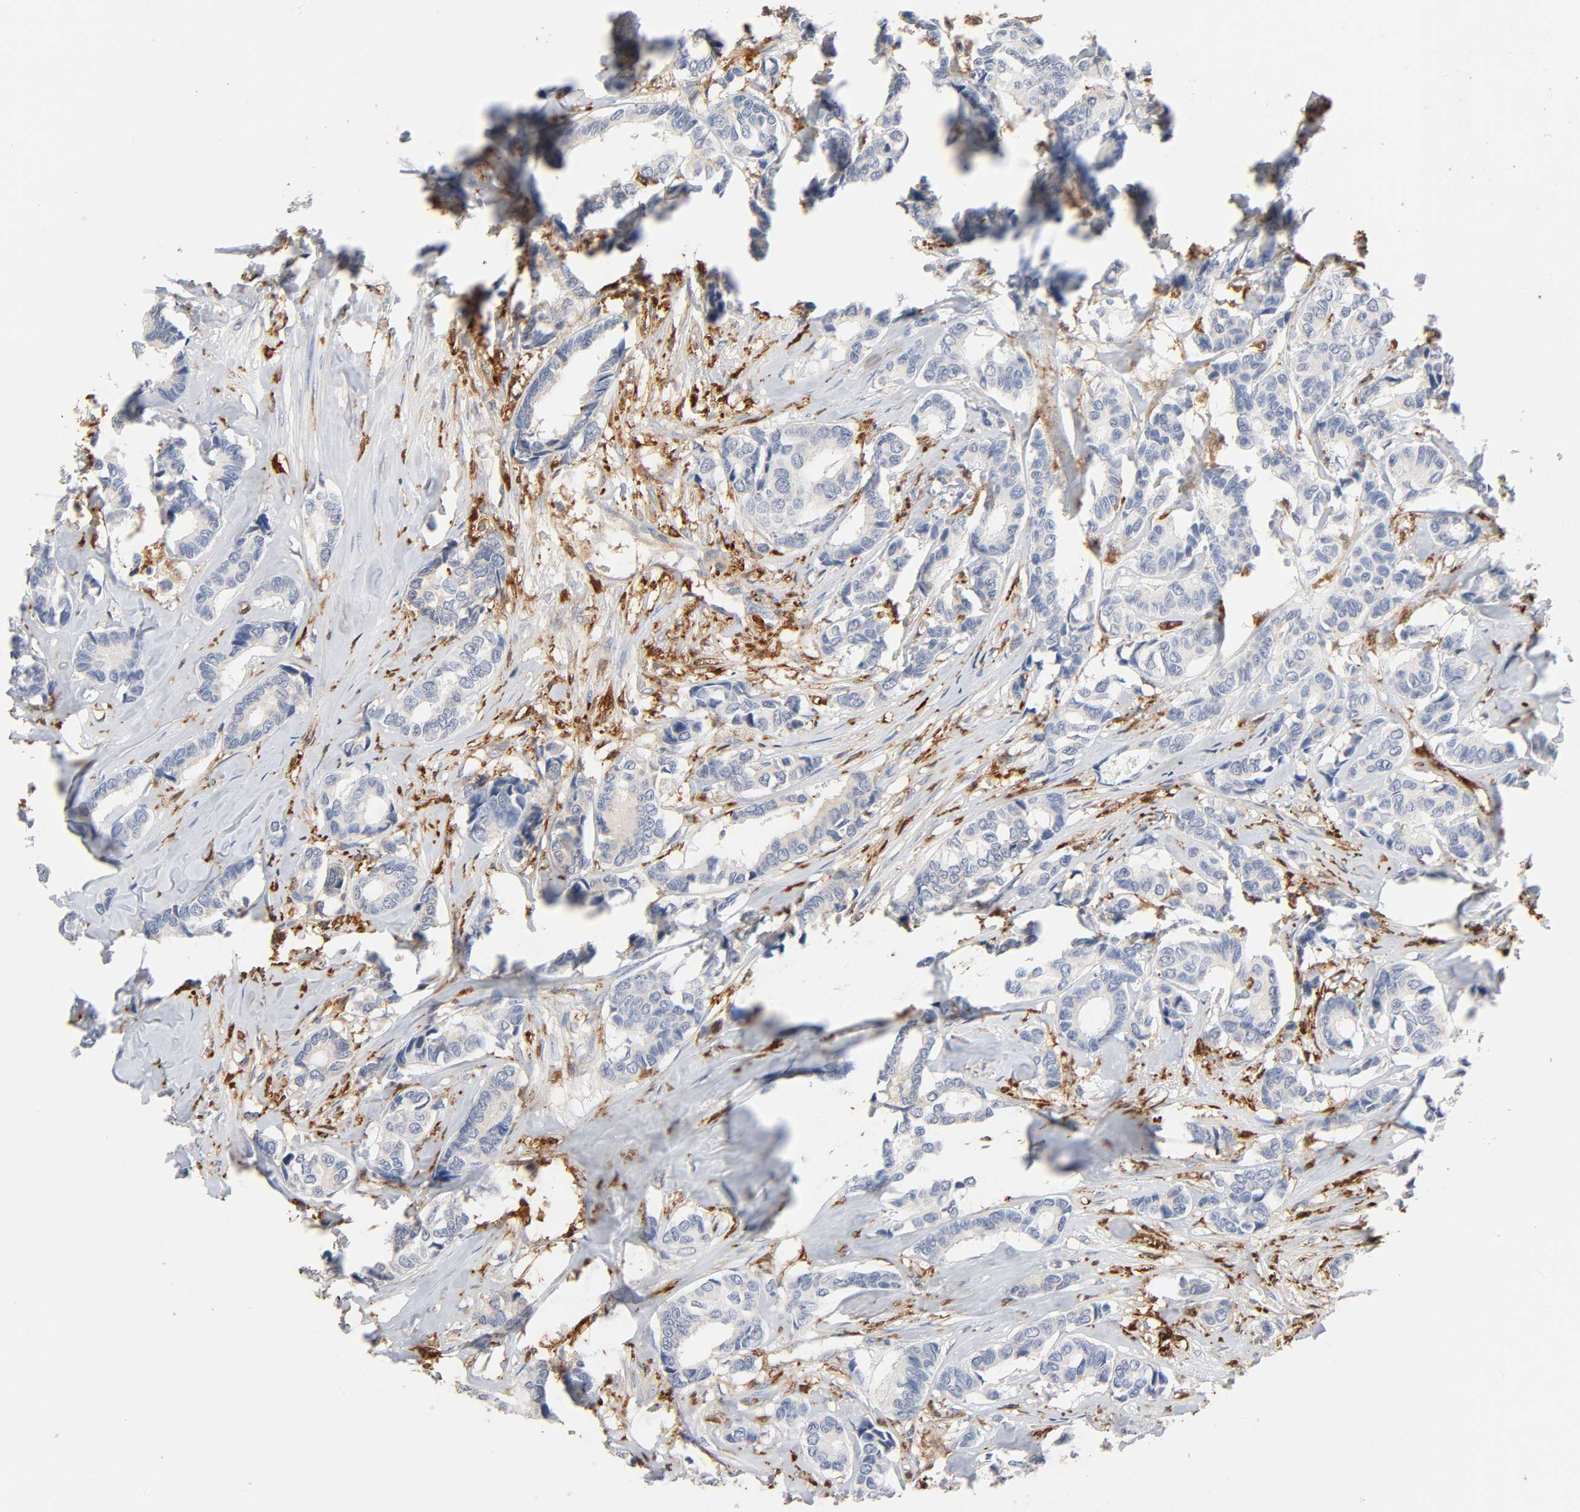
{"staining": {"intensity": "weak", "quantity": "<25%", "location": "cytoplasmic/membranous"}, "tissue": "breast cancer", "cell_type": "Tumor cells", "image_type": "cancer", "snomed": [{"axis": "morphology", "description": "Duct carcinoma"}, {"axis": "topography", "description": "Breast"}], "caption": "There is no significant expression in tumor cells of breast cancer (intraductal carcinoma).", "gene": "BIN1", "patient": {"sex": "female", "age": 87}}